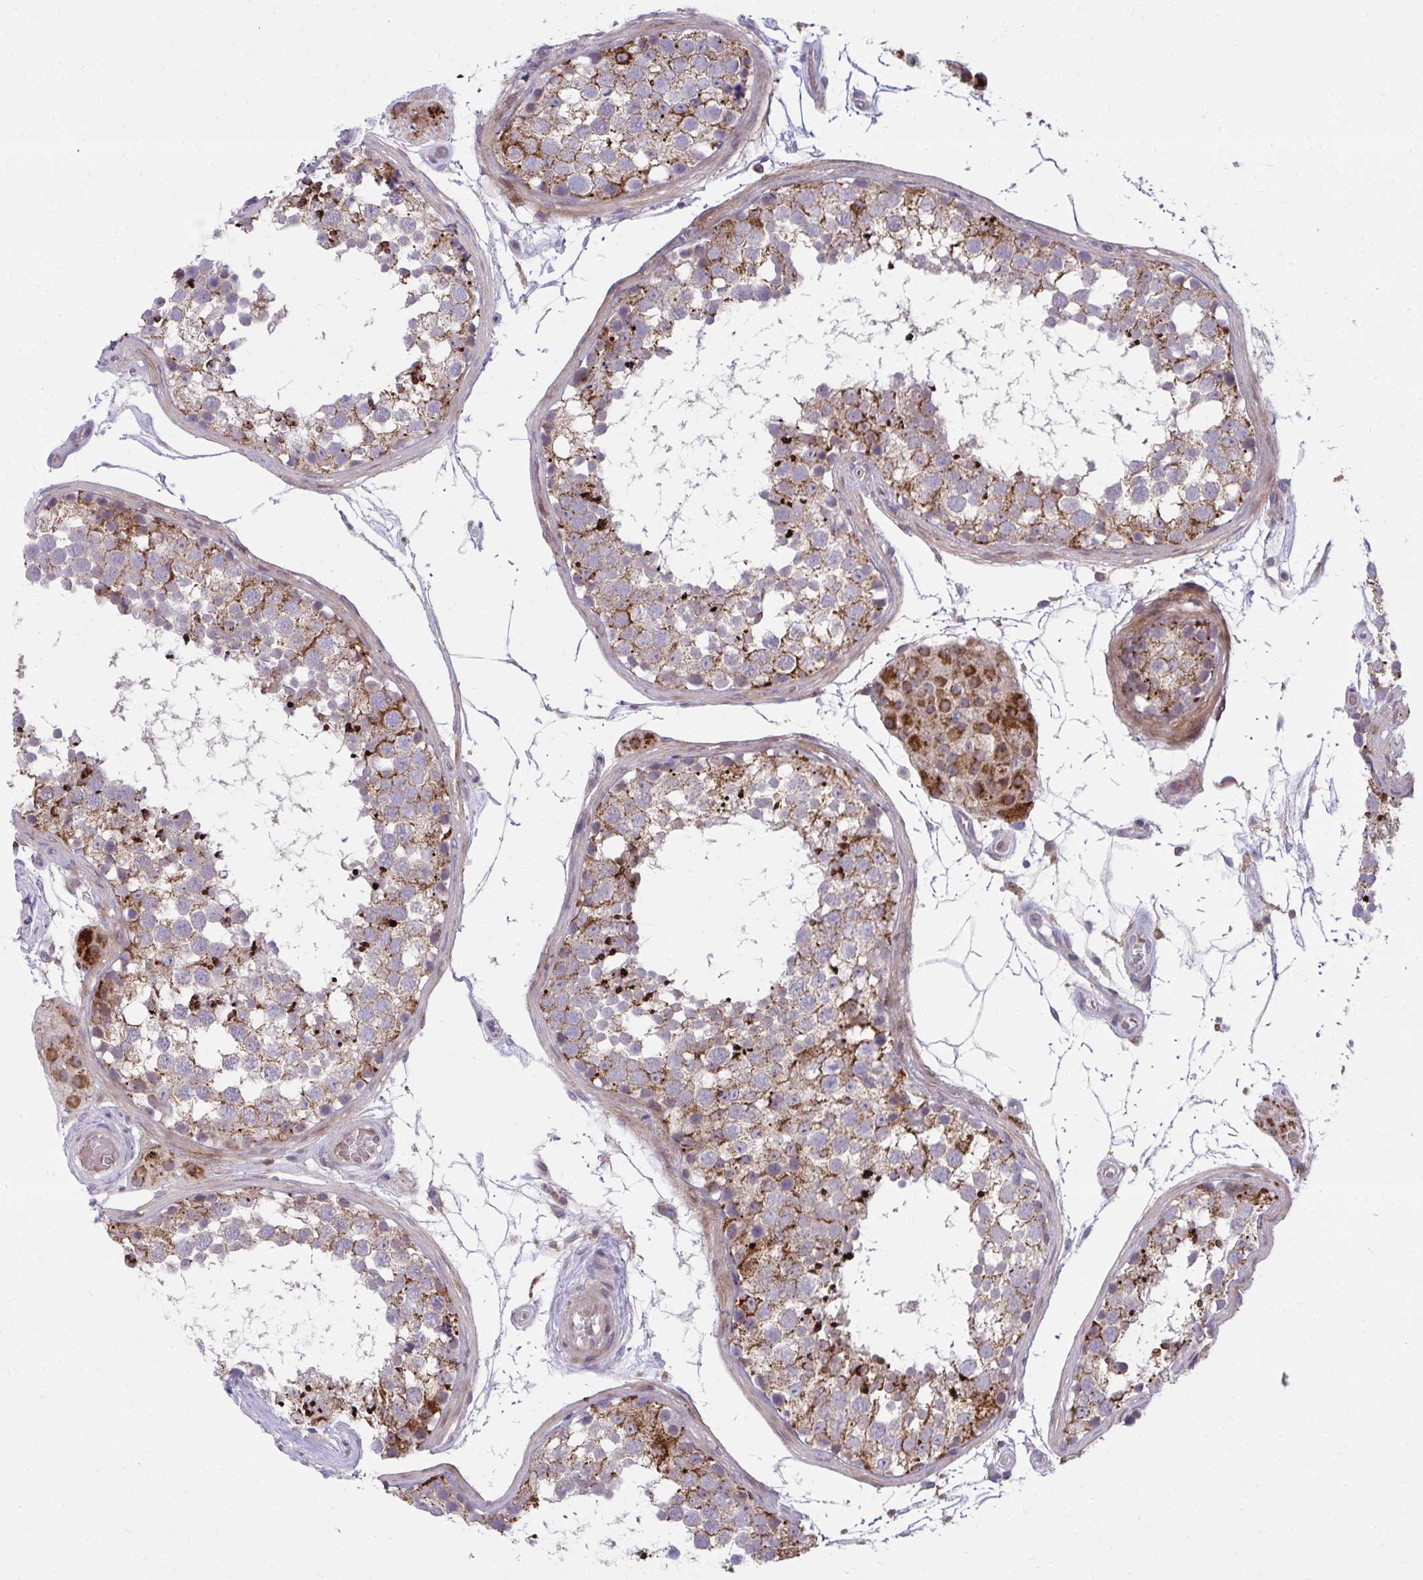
{"staining": {"intensity": "moderate", "quantity": ">75%", "location": "cytoplasmic/membranous"}, "tissue": "testis", "cell_type": "Cells in seminiferous ducts", "image_type": "normal", "snomed": [{"axis": "morphology", "description": "Normal tissue, NOS"}, {"axis": "morphology", "description": "Seminoma, NOS"}, {"axis": "topography", "description": "Testis"}], "caption": "Immunohistochemical staining of unremarkable human testis shows >75% levels of moderate cytoplasmic/membranous protein positivity in approximately >75% of cells in seminiferous ducts. The protein of interest is stained brown, and the nuclei are stained in blue (DAB IHC with brightfield microscopy, high magnification).", "gene": "C16orf54", "patient": {"sex": "male", "age": 65}}